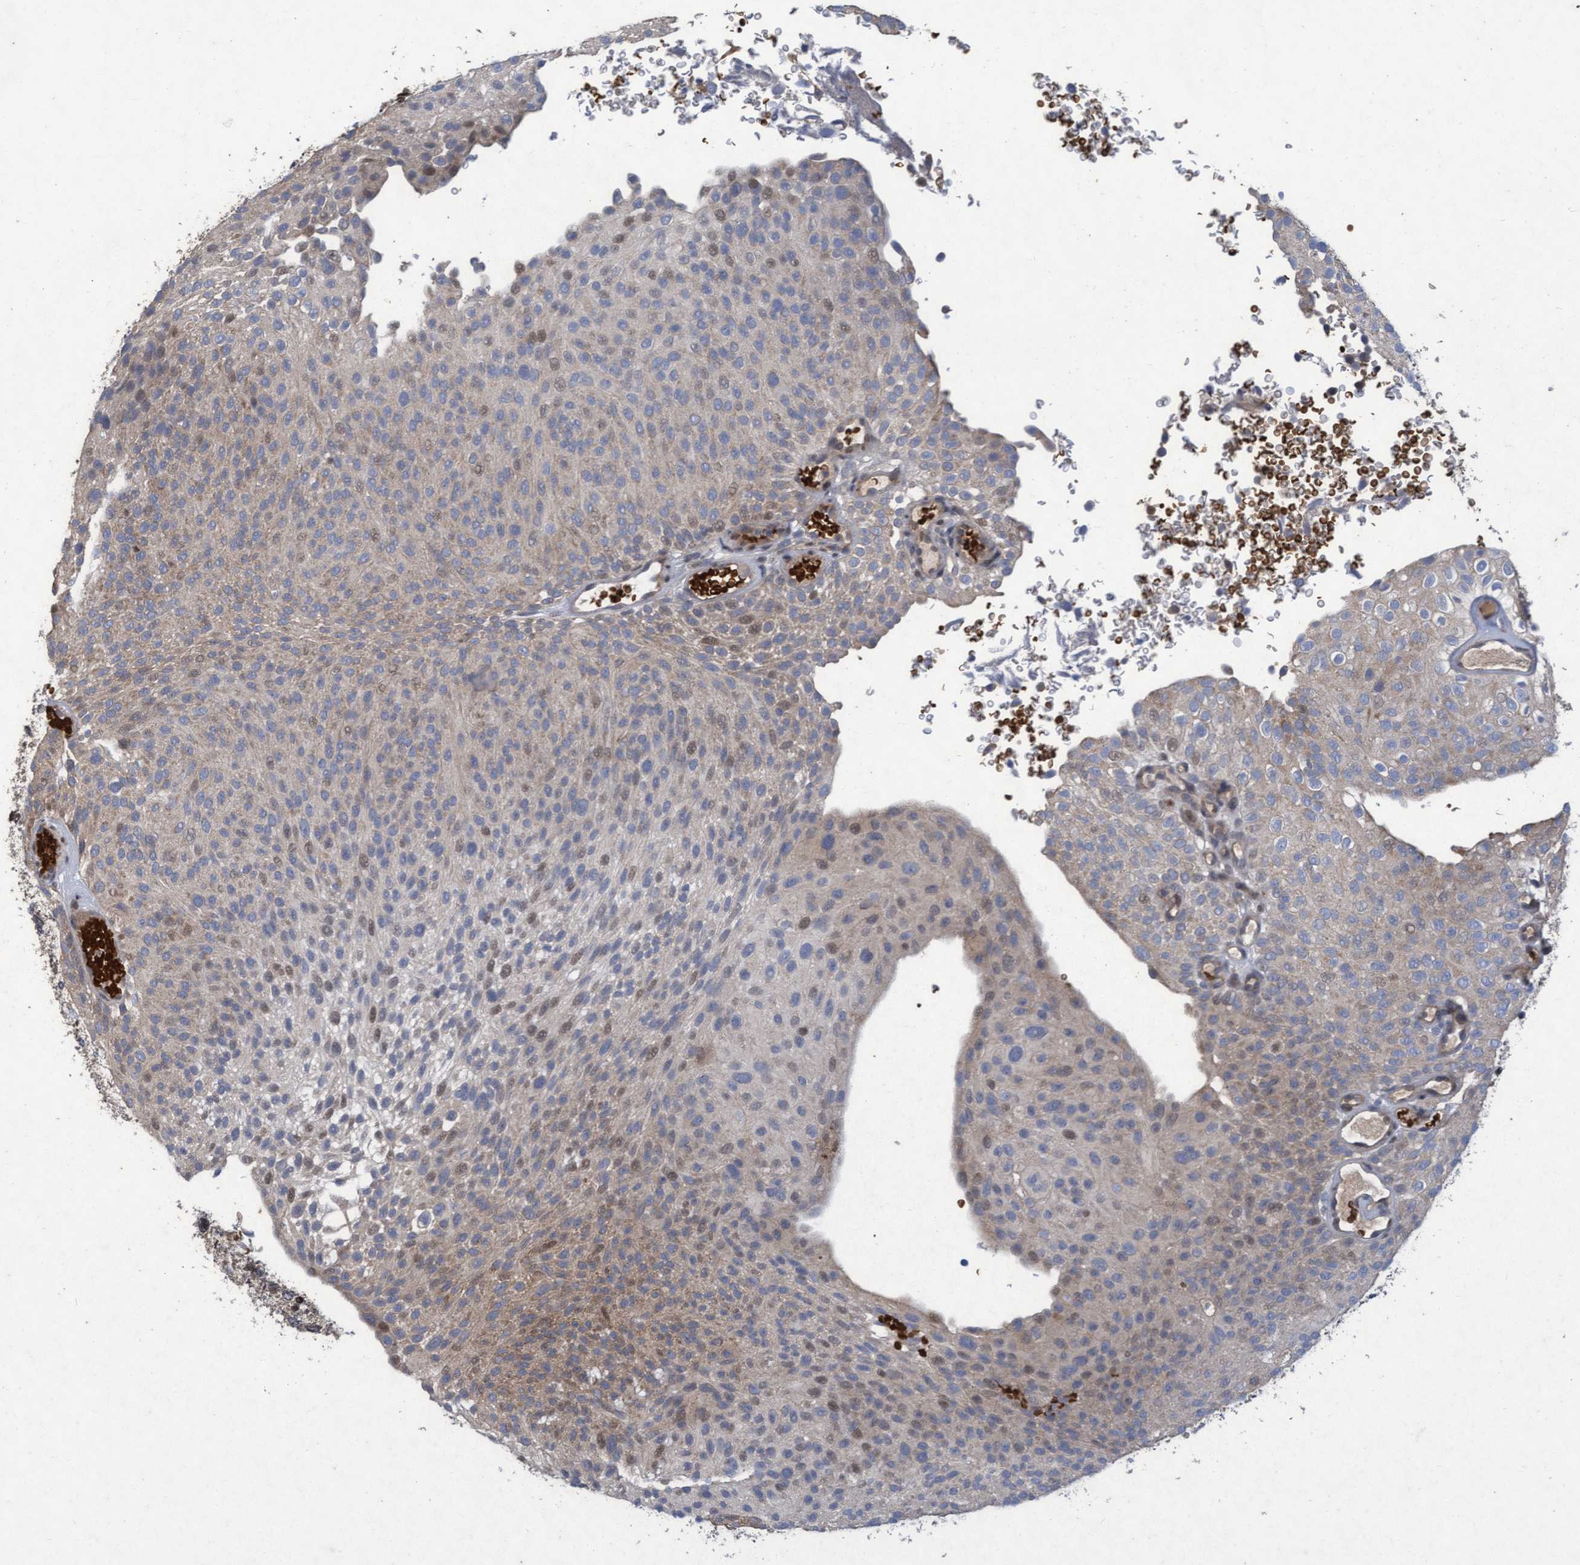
{"staining": {"intensity": "weak", "quantity": "25%-75%", "location": "cytoplasmic/membranous,nuclear"}, "tissue": "urothelial cancer", "cell_type": "Tumor cells", "image_type": "cancer", "snomed": [{"axis": "morphology", "description": "Urothelial carcinoma, Low grade"}, {"axis": "topography", "description": "Urinary bladder"}], "caption": "IHC (DAB) staining of urothelial cancer reveals weak cytoplasmic/membranous and nuclear protein staining in about 25%-75% of tumor cells.", "gene": "KCNC2", "patient": {"sex": "male", "age": 78}}